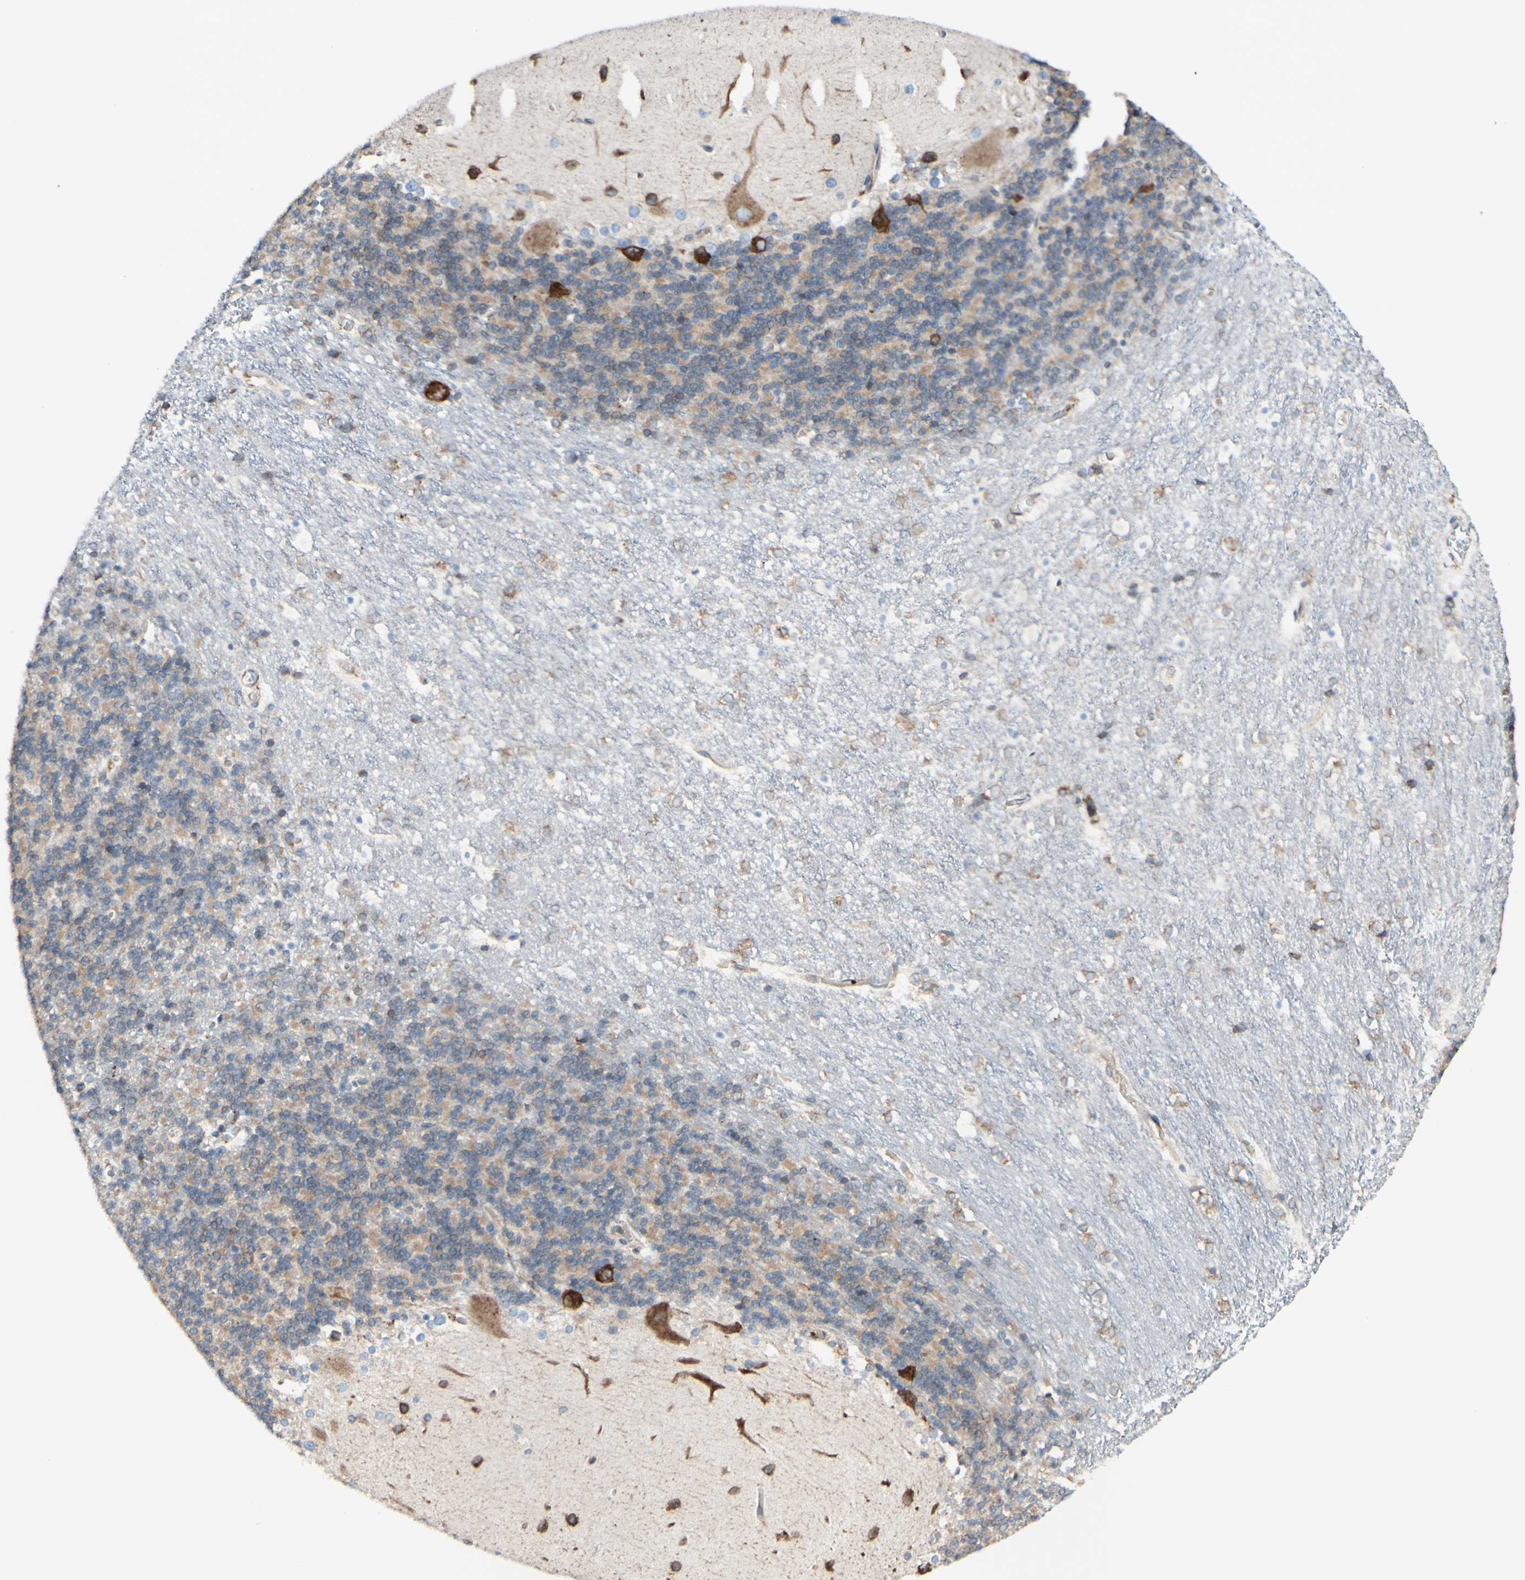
{"staining": {"intensity": "strong", "quantity": "<25%", "location": "cytoplasmic/membranous"}, "tissue": "cerebellum", "cell_type": "Cells in granular layer", "image_type": "normal", "snomed": [{"axis": "morphology", "description": "Normal tissue, NOS"}, {"axis": "topography", "description": "Cerebellum"}], "caption": "A medium amount of strong cytoplasmic/membranous positivity is seen in about <25% of cells in granular layer in benign cerebellum.", "gene": "DNAJB11", "patient": {"sex": "female", "age": 19}}